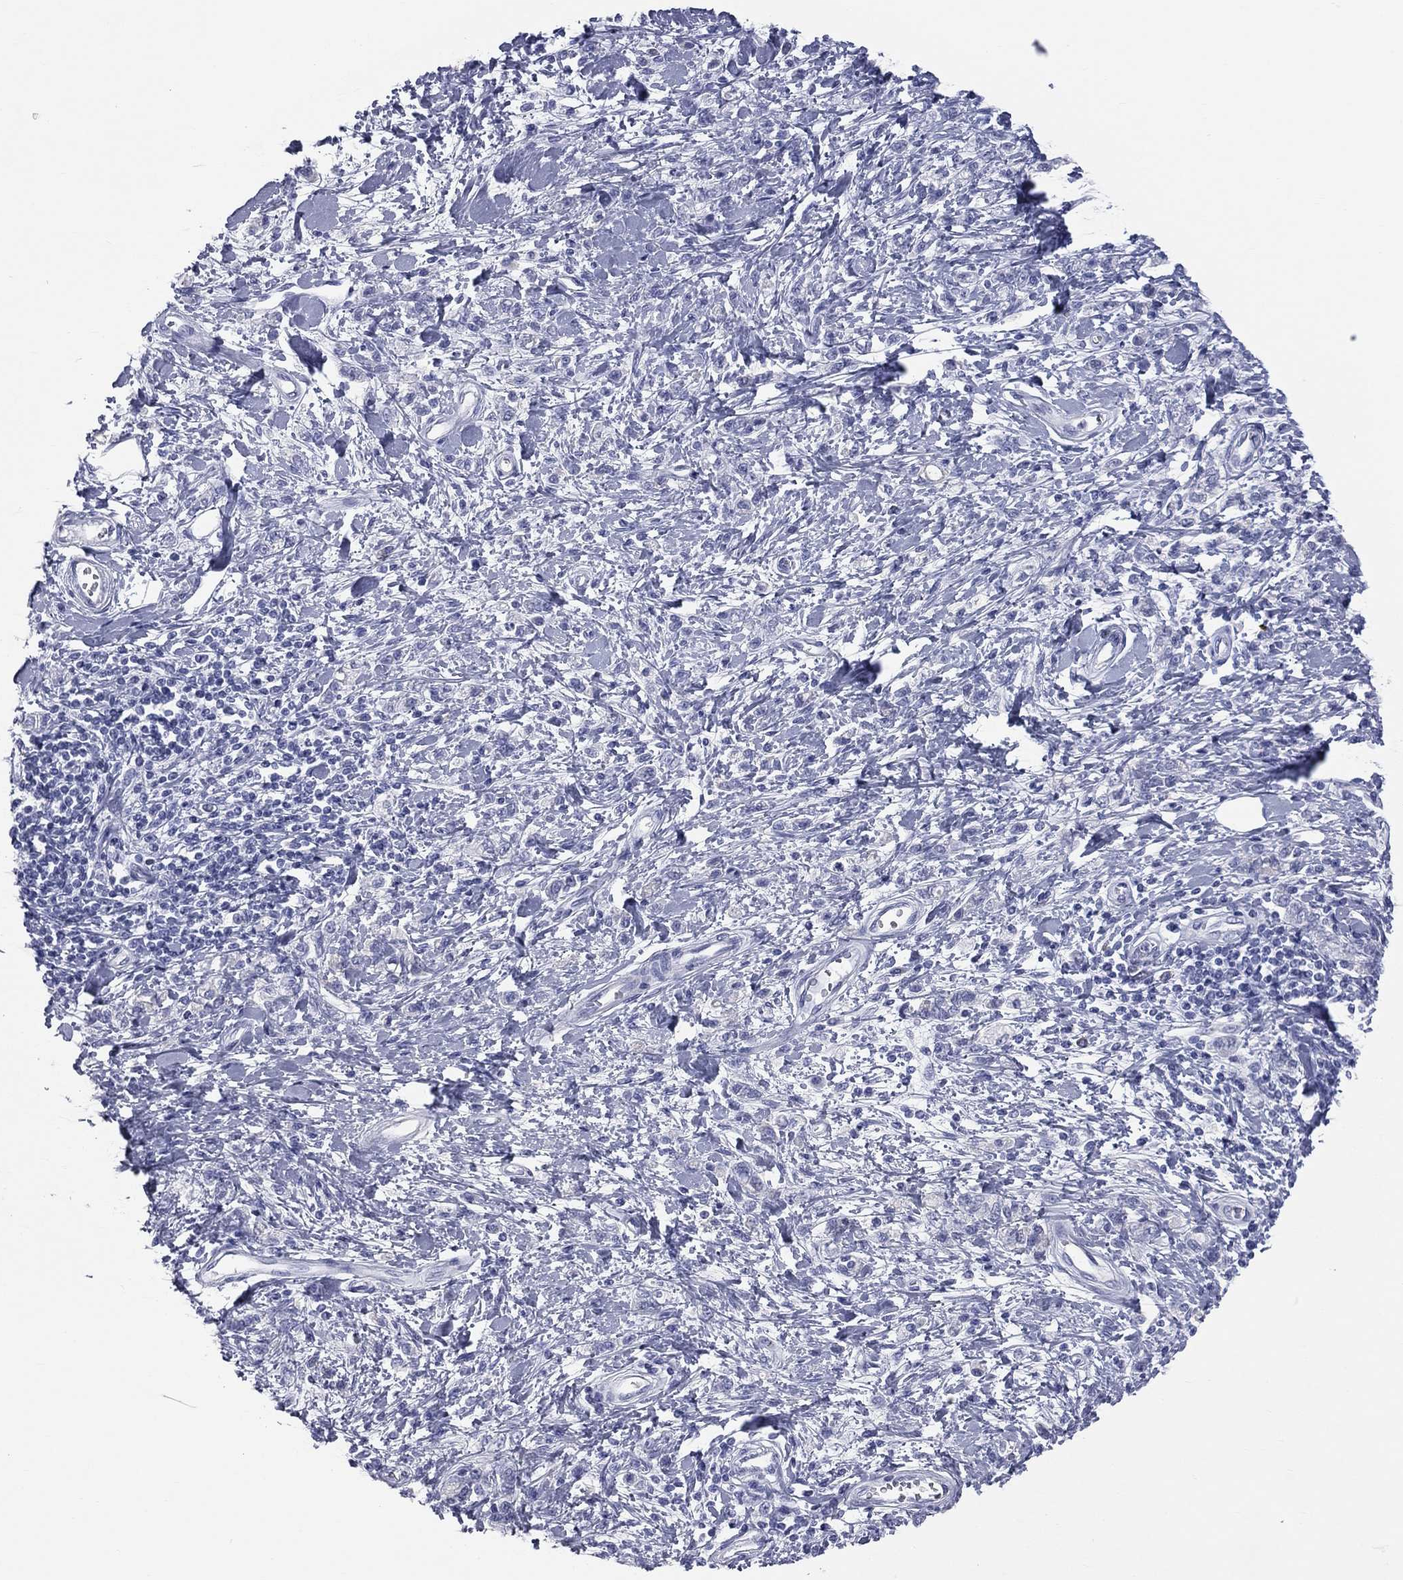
{"staining": {"intensity": "negative", "quantity": "none", "location": "none"}, "tissue": "stomach cancer", "cell_type": "Tumor cells", "image_type": "cancer", "snomed": [{"axis": "morphology", "description": "Adenocarcinoma, NOS"}, {"axis": "topography", "description": "Stomach"}], "caption": "Stomach cancer (adenocarcinoma) was stained to show a protein in brown. There is no significant expression in tumor cells. (DAB IHC with hematoxylin counter stain).", "gene": "MLN", "patient": {"sex": "male", "age": 77}}